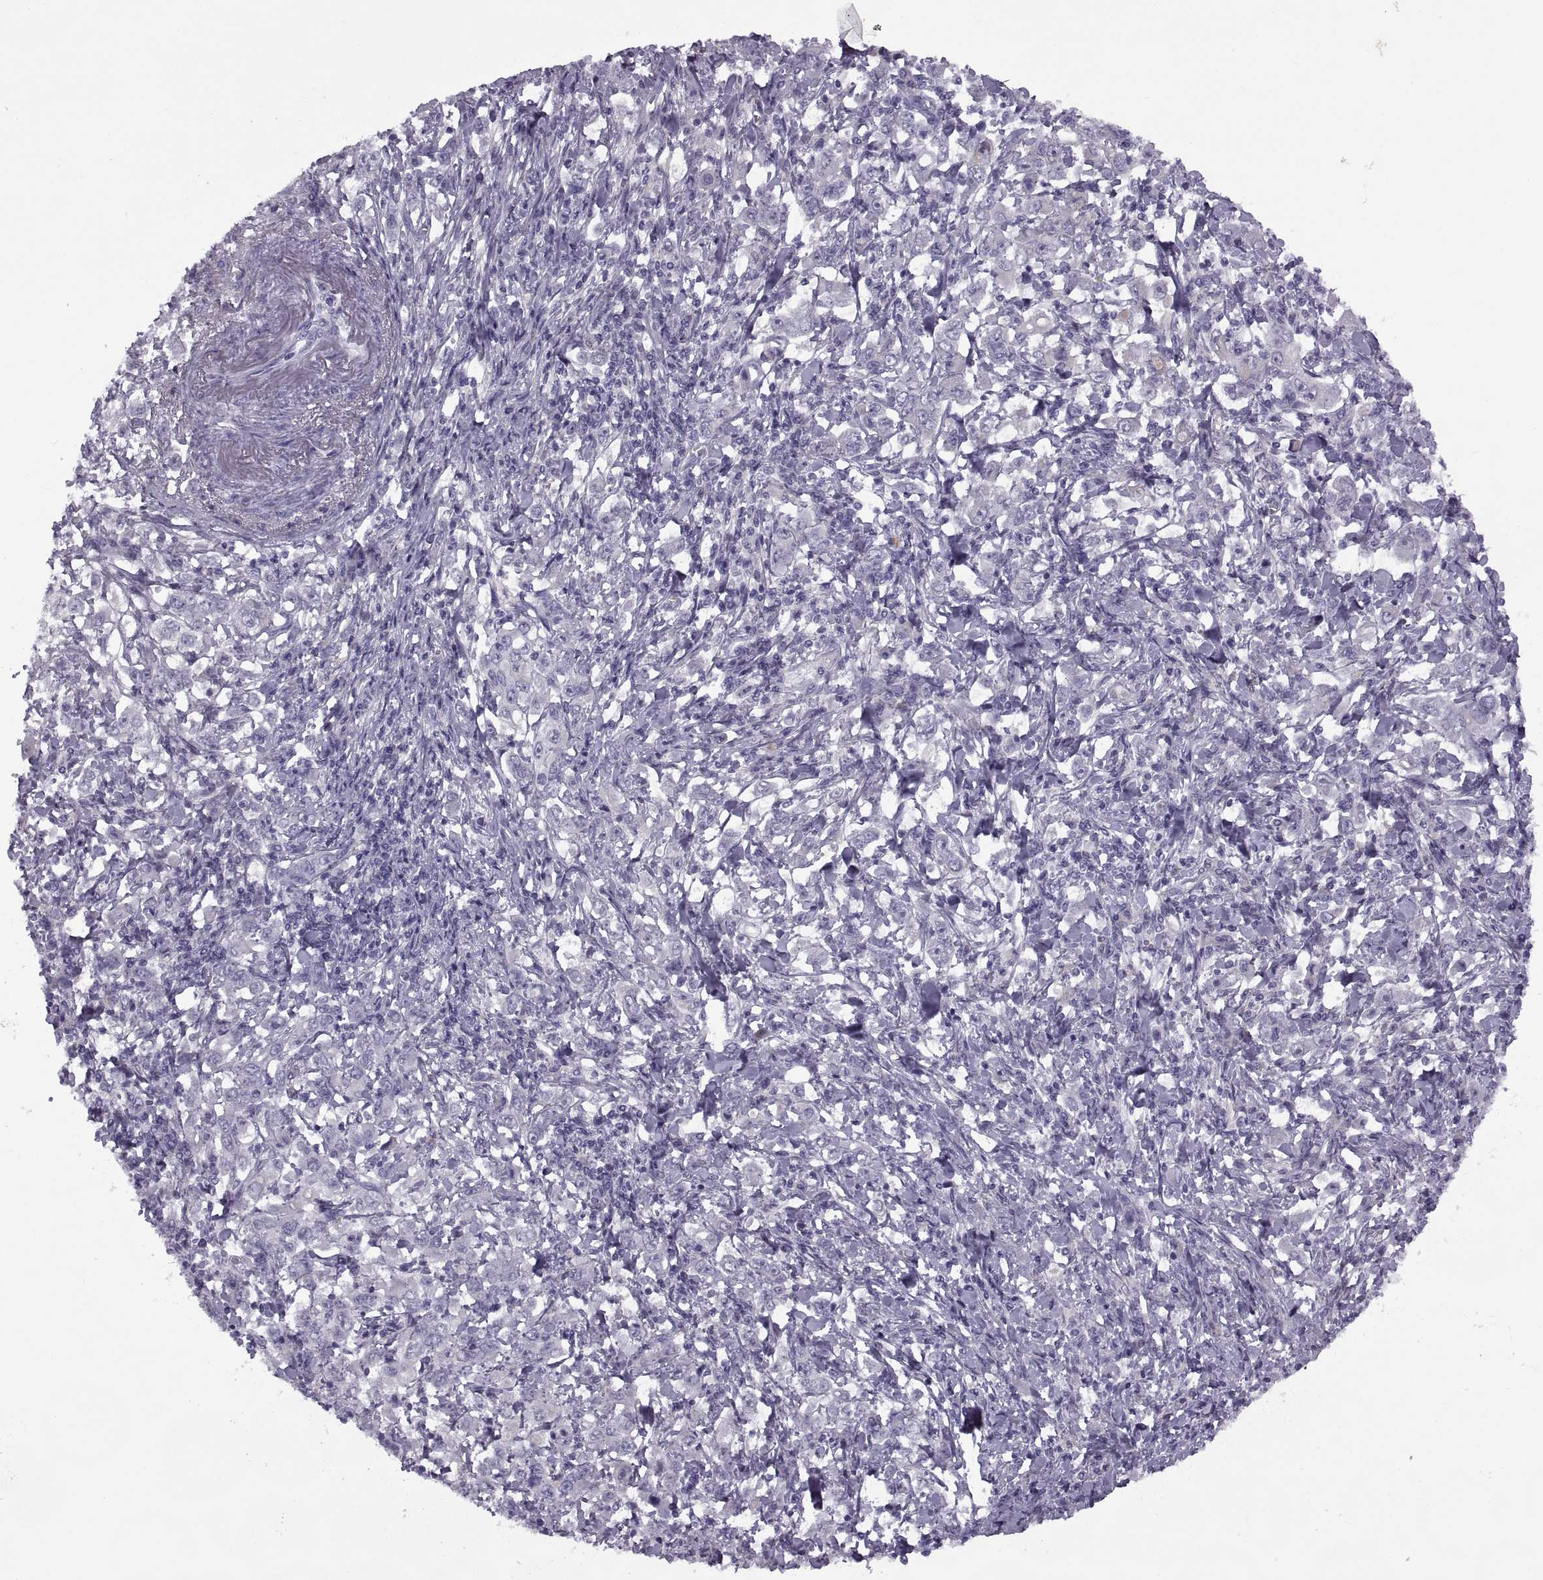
{"staining": {"intensity": "negative", "quantity": "none", "location": "none"}, "tissue": "stomach cancer", "cell_type": "Tumor cells", "image_type": "cancer", "snomed": [{"axis": "morphology", "description": "Adenocarcinoma, NOS"}, {"axis": "topography", "description": "Stomach, lower"}], "caption": "This is an immunohistochemistry micrograph of adenocarcinoma (stomach). There is no expression in tumor cells.", "gene": "RSPH6A", "patient": {"sex": "female", "age": 72}}